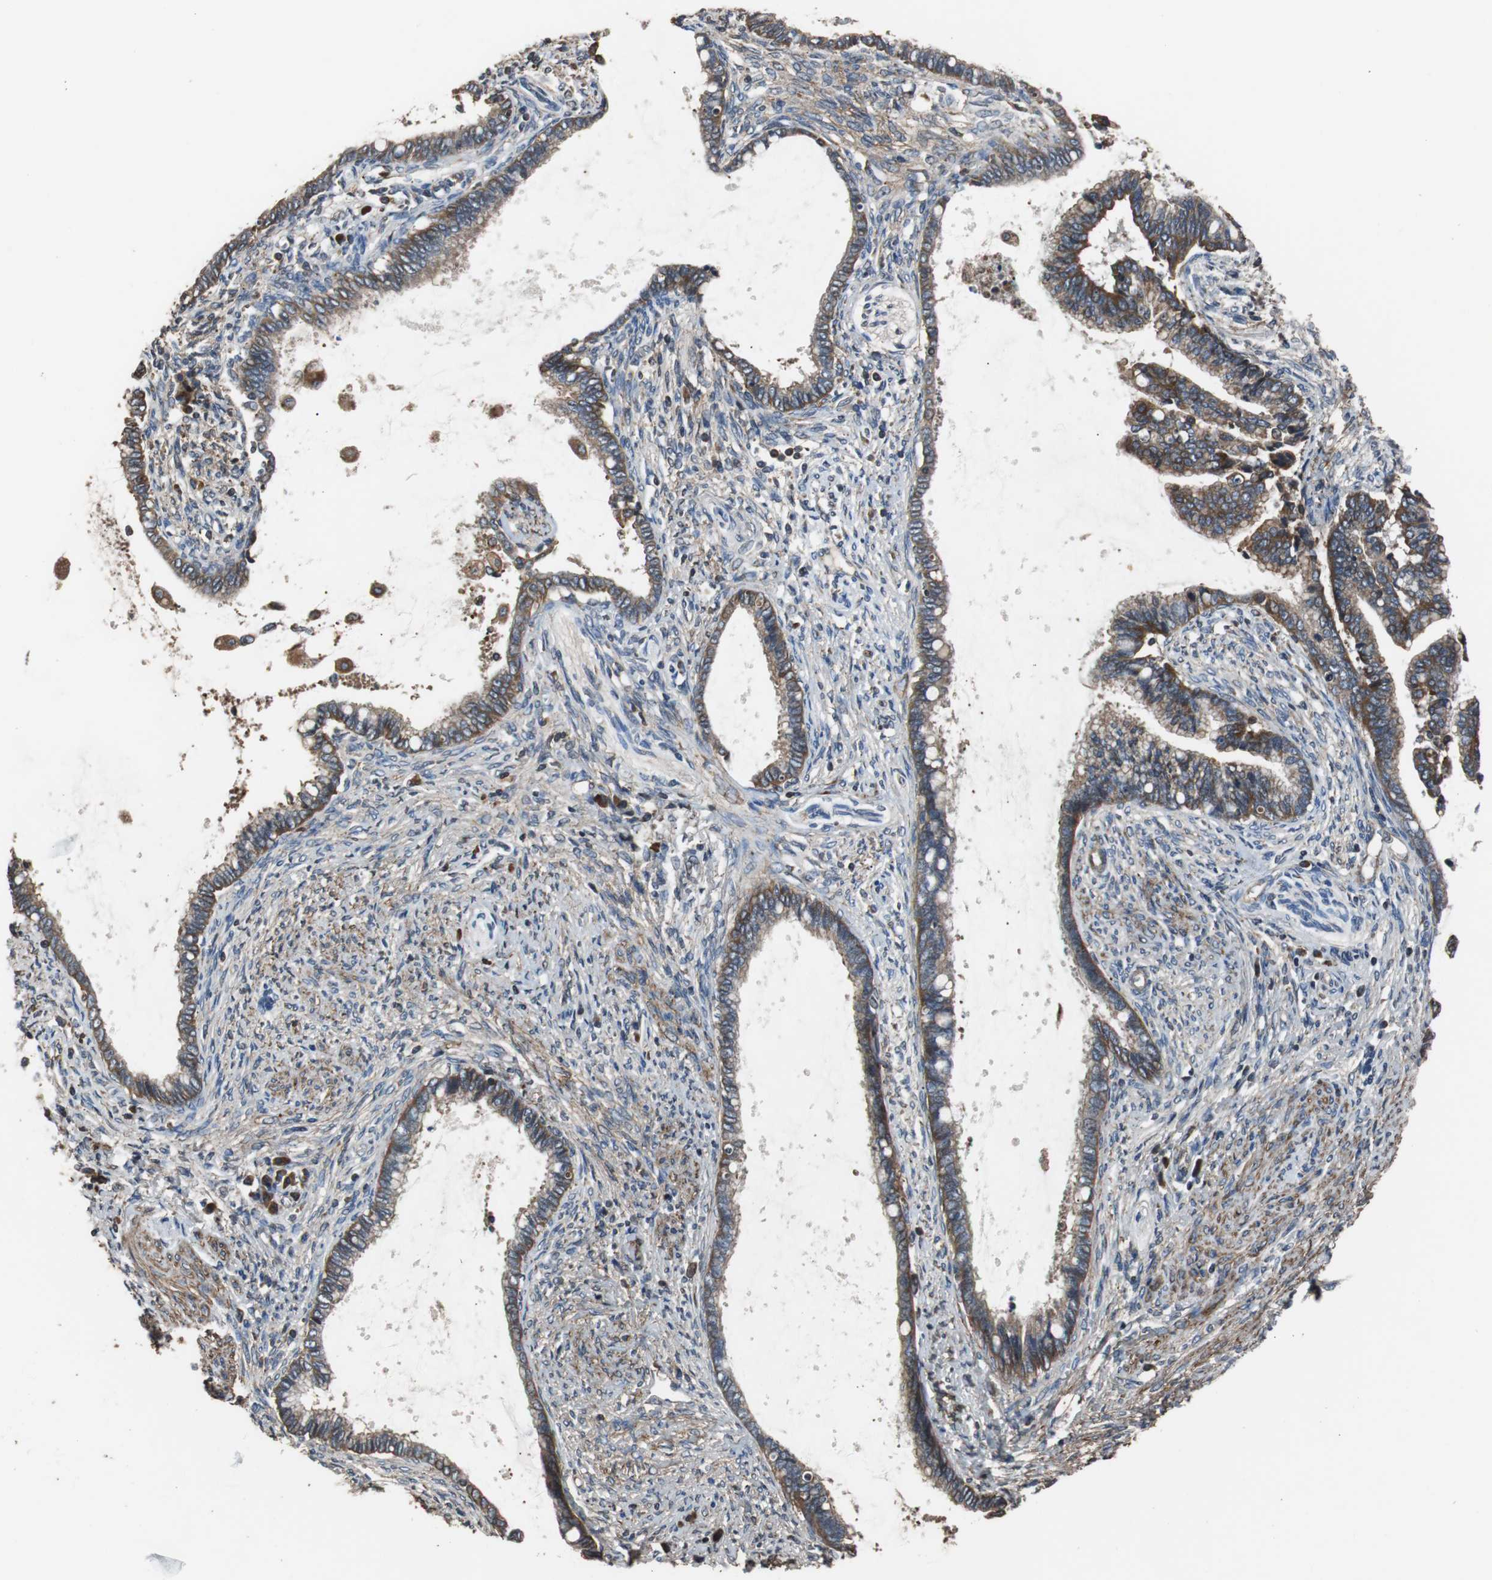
{"staining": {"intensity": "strong", "quantity": ">75%", "location": "cytoplasmic/membranous"}, "tissue": "cervical cancer", "cell_type": "Tumor cells", "image_type": "cancer", "snomed": [{"axis": "morphology", "description": "Adenocarcinoma, NOS"}, {"axis": "topography", "description": "Cervix"}], "caption": "Immunohistochemical staining of human cervical adenocarcinoma reveals high levels of strong cytoplasmic/membranous protein expression in about >75% of tumor cells. The staining was performed using DAB, with brown indicating positive protein expression. Nuclei are stained blue with hematoxylin.", "gene": "PITRM1", "patient": {"sex": "female", "age": 44}}